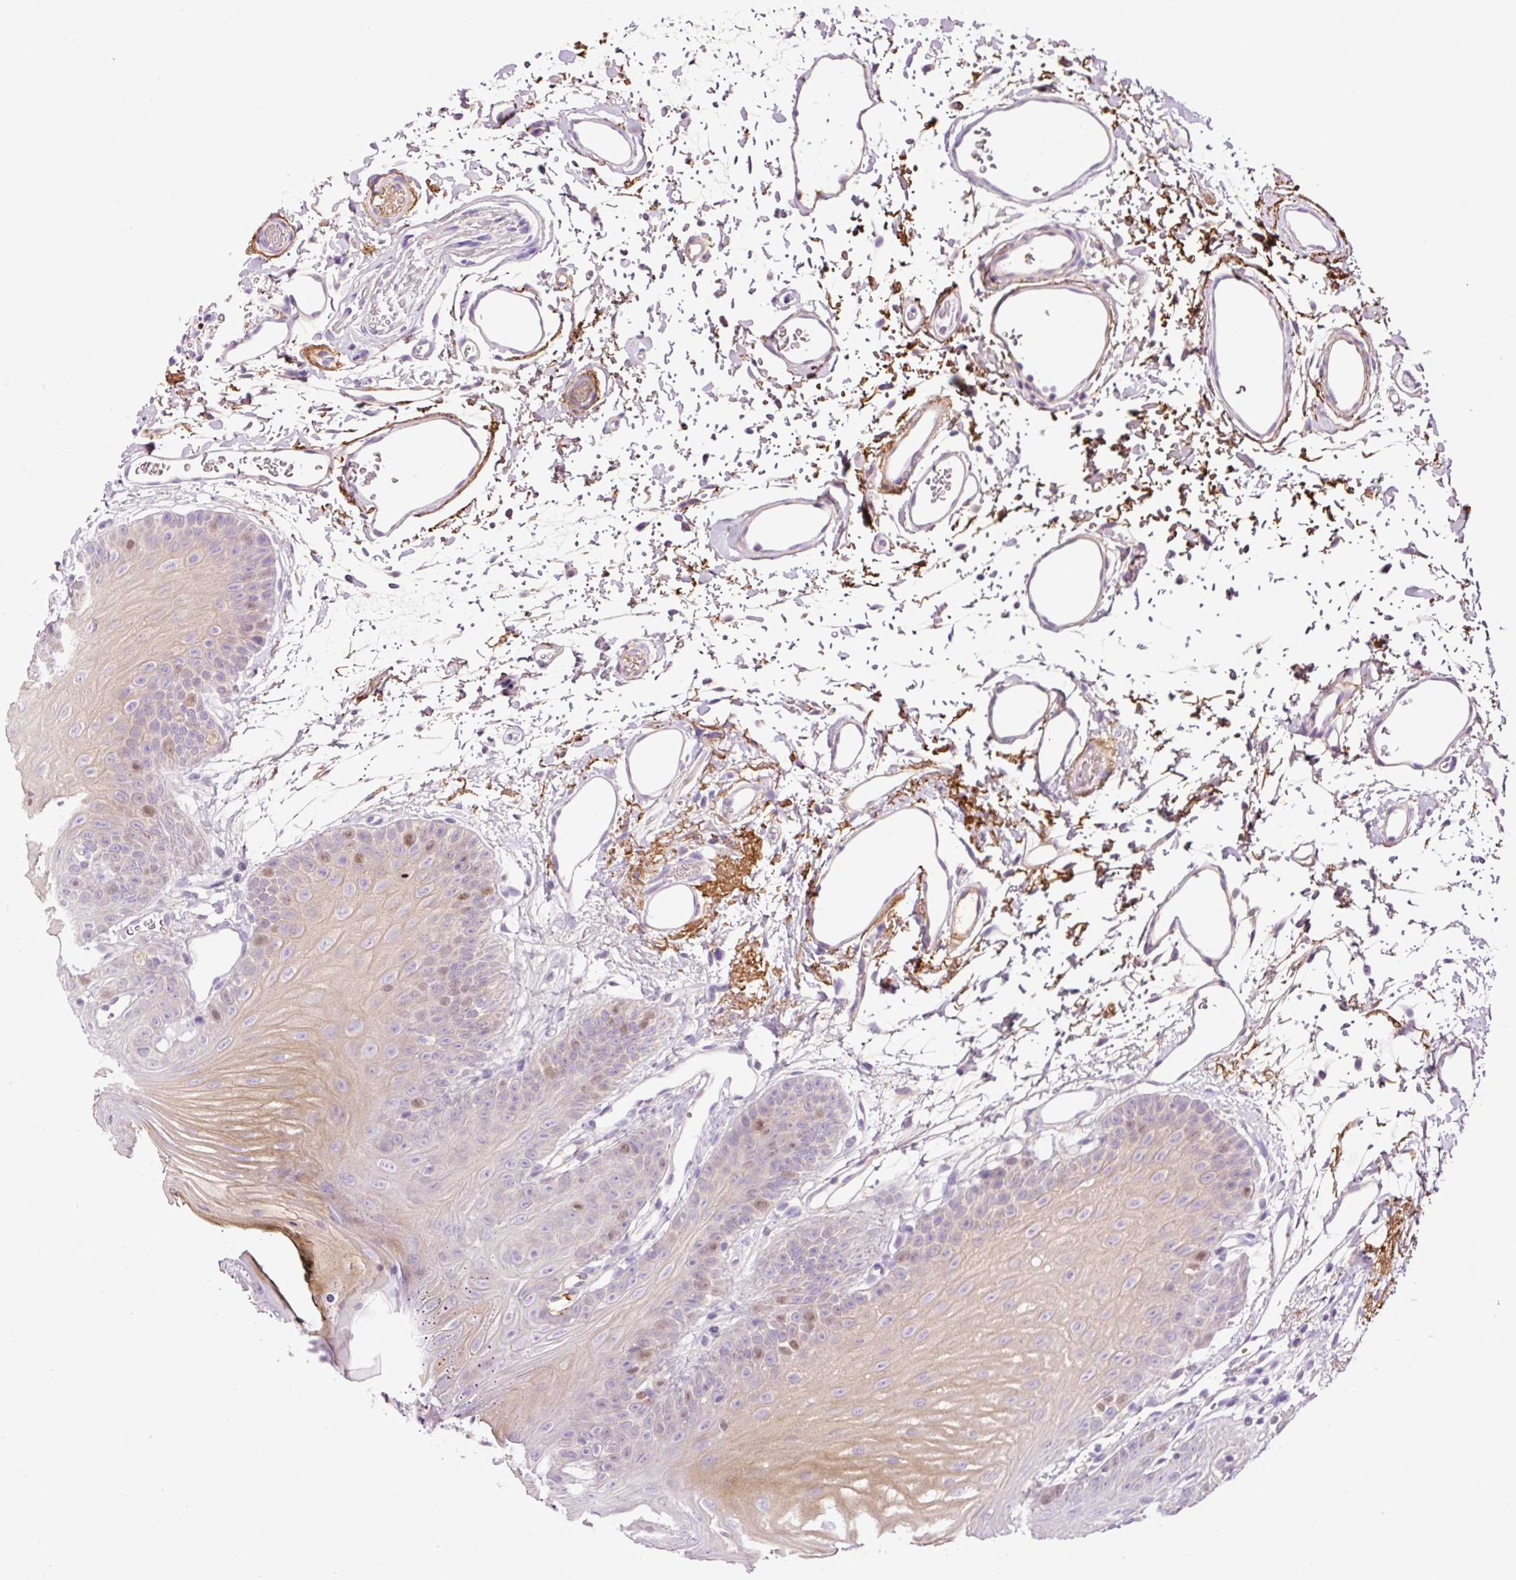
{"staining": {"intensity": "moderate", "quantity": "<25%", "location": "cytoplasmic/membranous,nuclear"}, "tissue": "oral mucosa", "cell_type": "Squamous epithelial cells", "image_type": "normal", "snomed": [{"axis": "morphology", "description": "Normal tissue, NOS"}, {"axis": "morphology", "description": "Squamous cell carcinoma, NOS"}, {"axis": "topography", "description": "Oral tissue"}, {"axis": "topography", "description": "Head-Neck"}], "caption": "Immunohistochemistry (IHC) photomicrograph of unremarkable oral mucosa: oral mucosa stained using immunohistochemistry (IHC) displays low levels of moderate protein expression localized specifically in the cytoplasmic/membranous,nuclear of squamous epithelial cells, appearing as a cytoplasmic/membranous,nuclear brown color.", "gene": "DPPA4", "patient": {"sex": "female", "age": 81}}